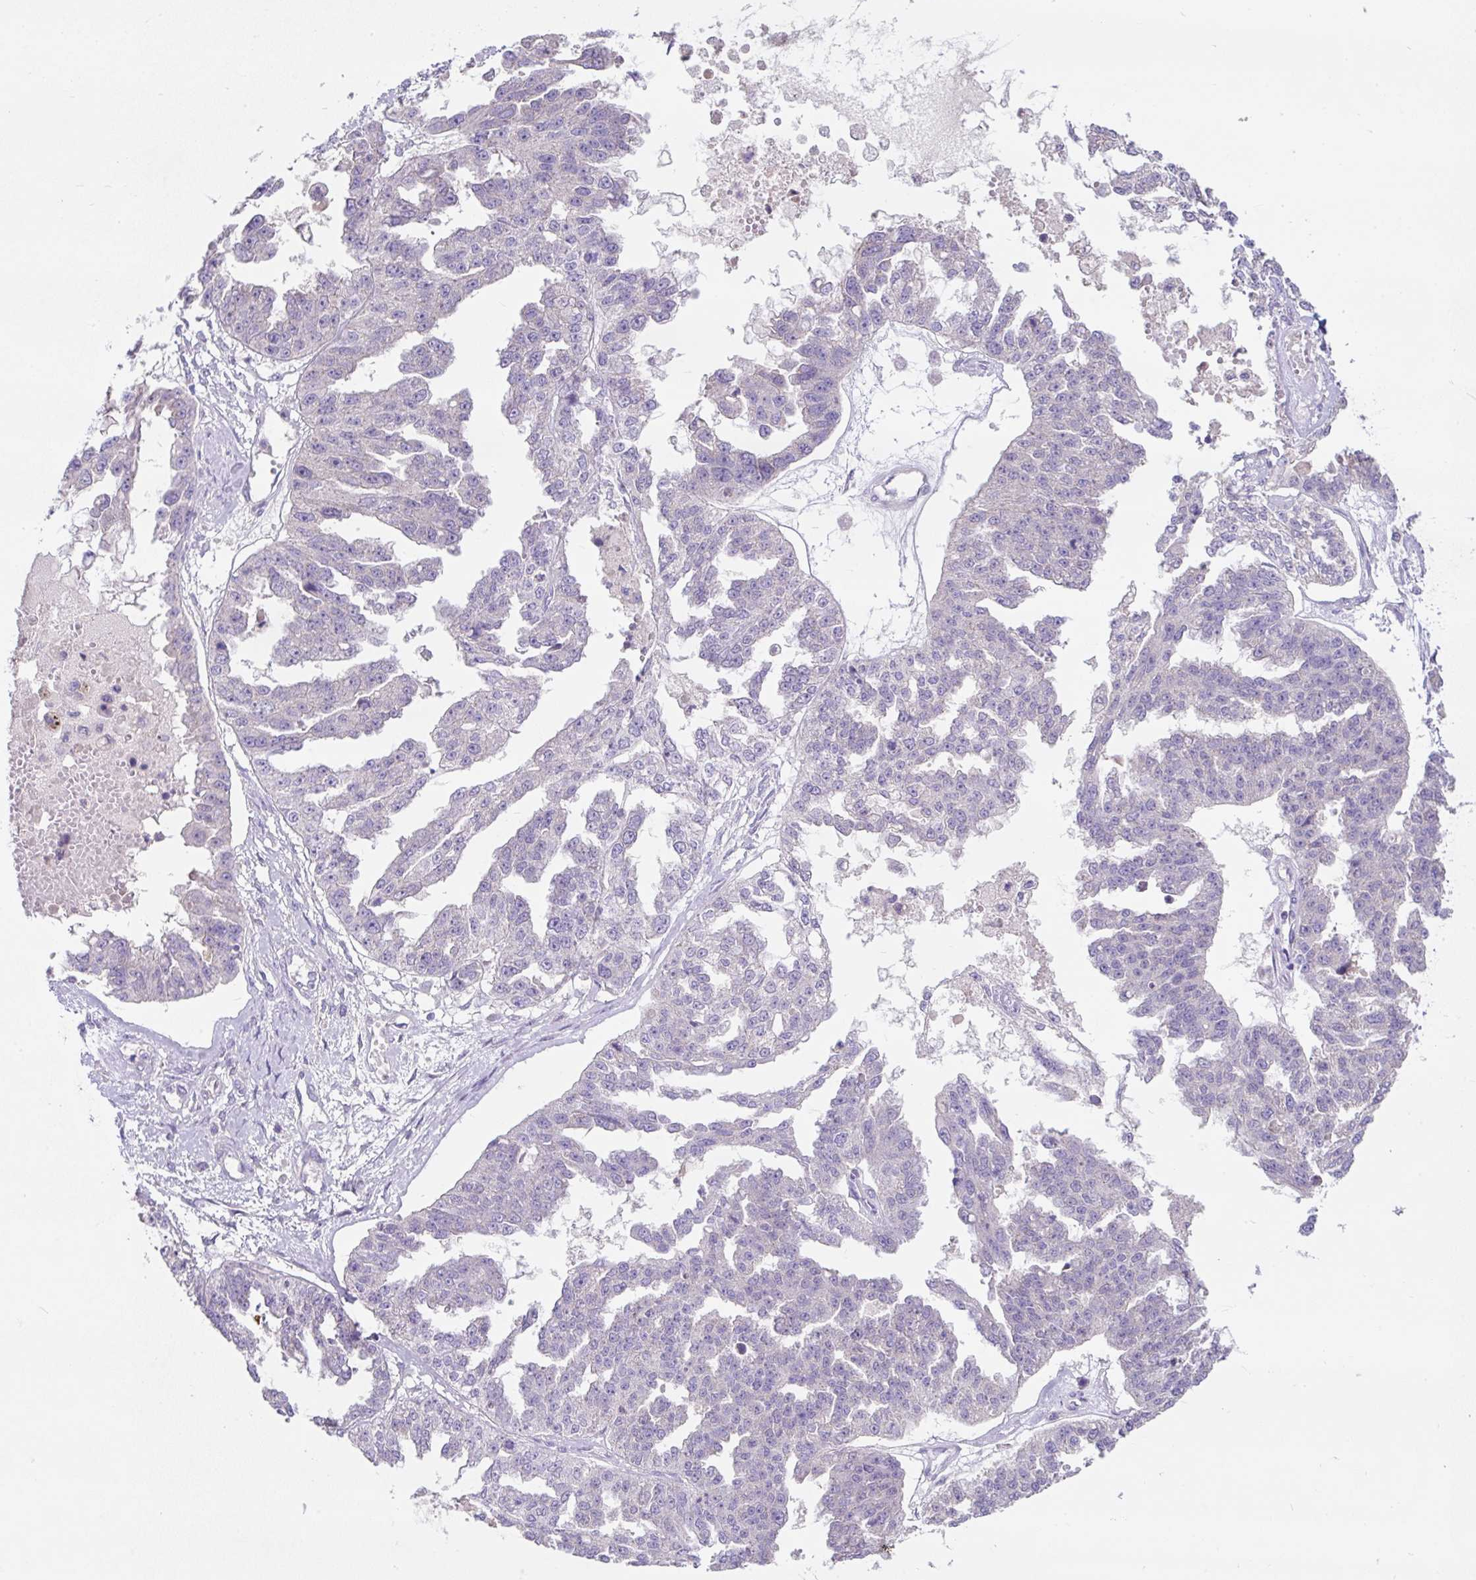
{"staining": {"intensity": "negative", "quantity": "none", "location": "none"}, "tissue": "ovarian cancer", "cell_type": "Tumor cells", "image_type": "cancer", "snomed": [{"axis": "morphology", "description": "Cystadenocarcinoma, serous, NOS"}, {"axis": "topography", "description": "Ovary"}], "caption": "There is no significant expression in tumor cells of ovarian cancer (serous cystadenocarcinoma).", "gene": "SUSD5", "patient": {"sex": "female", "age": 58}}